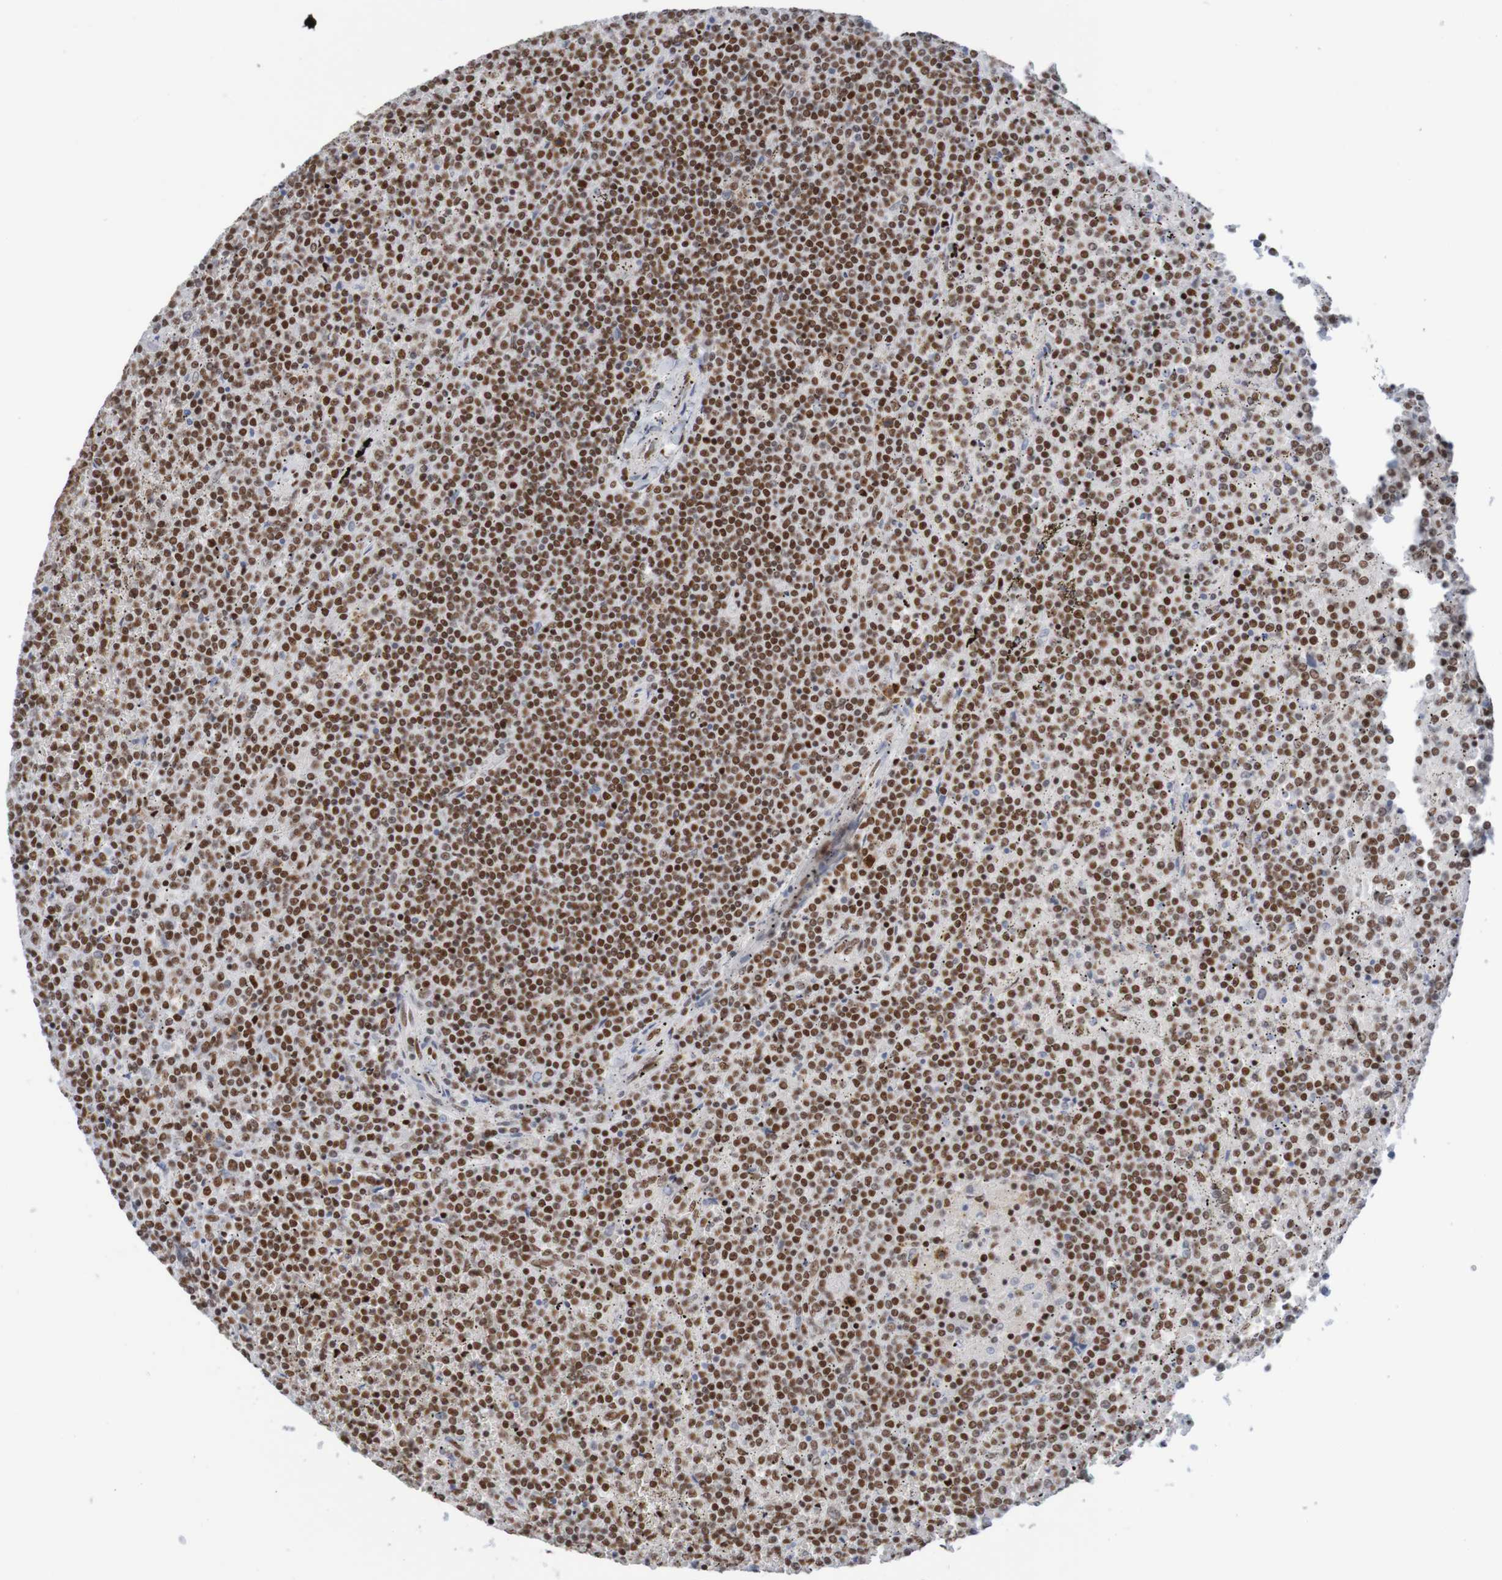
{"staining": {"intensity": "strong", "quantity": ">75%", "location": "nuclear"}, "tissue": "lymphoma", "cell_type": "Tumor cells", "image_type": "cancer", "snomed": [{"axis": "morphology", "description": "Malignant lymphoma, non-Hodgkin's type, Low grade"}, {"axis": "topography", "description": "Spleen"}], "caption": "This micrograph reveals immunohistochemistry staining of lymphoma, with high strong nuclear staining in about >75% of tumor cells.", "gene": "THRAP3", "patient": {"sex": "female", "age": 19}}